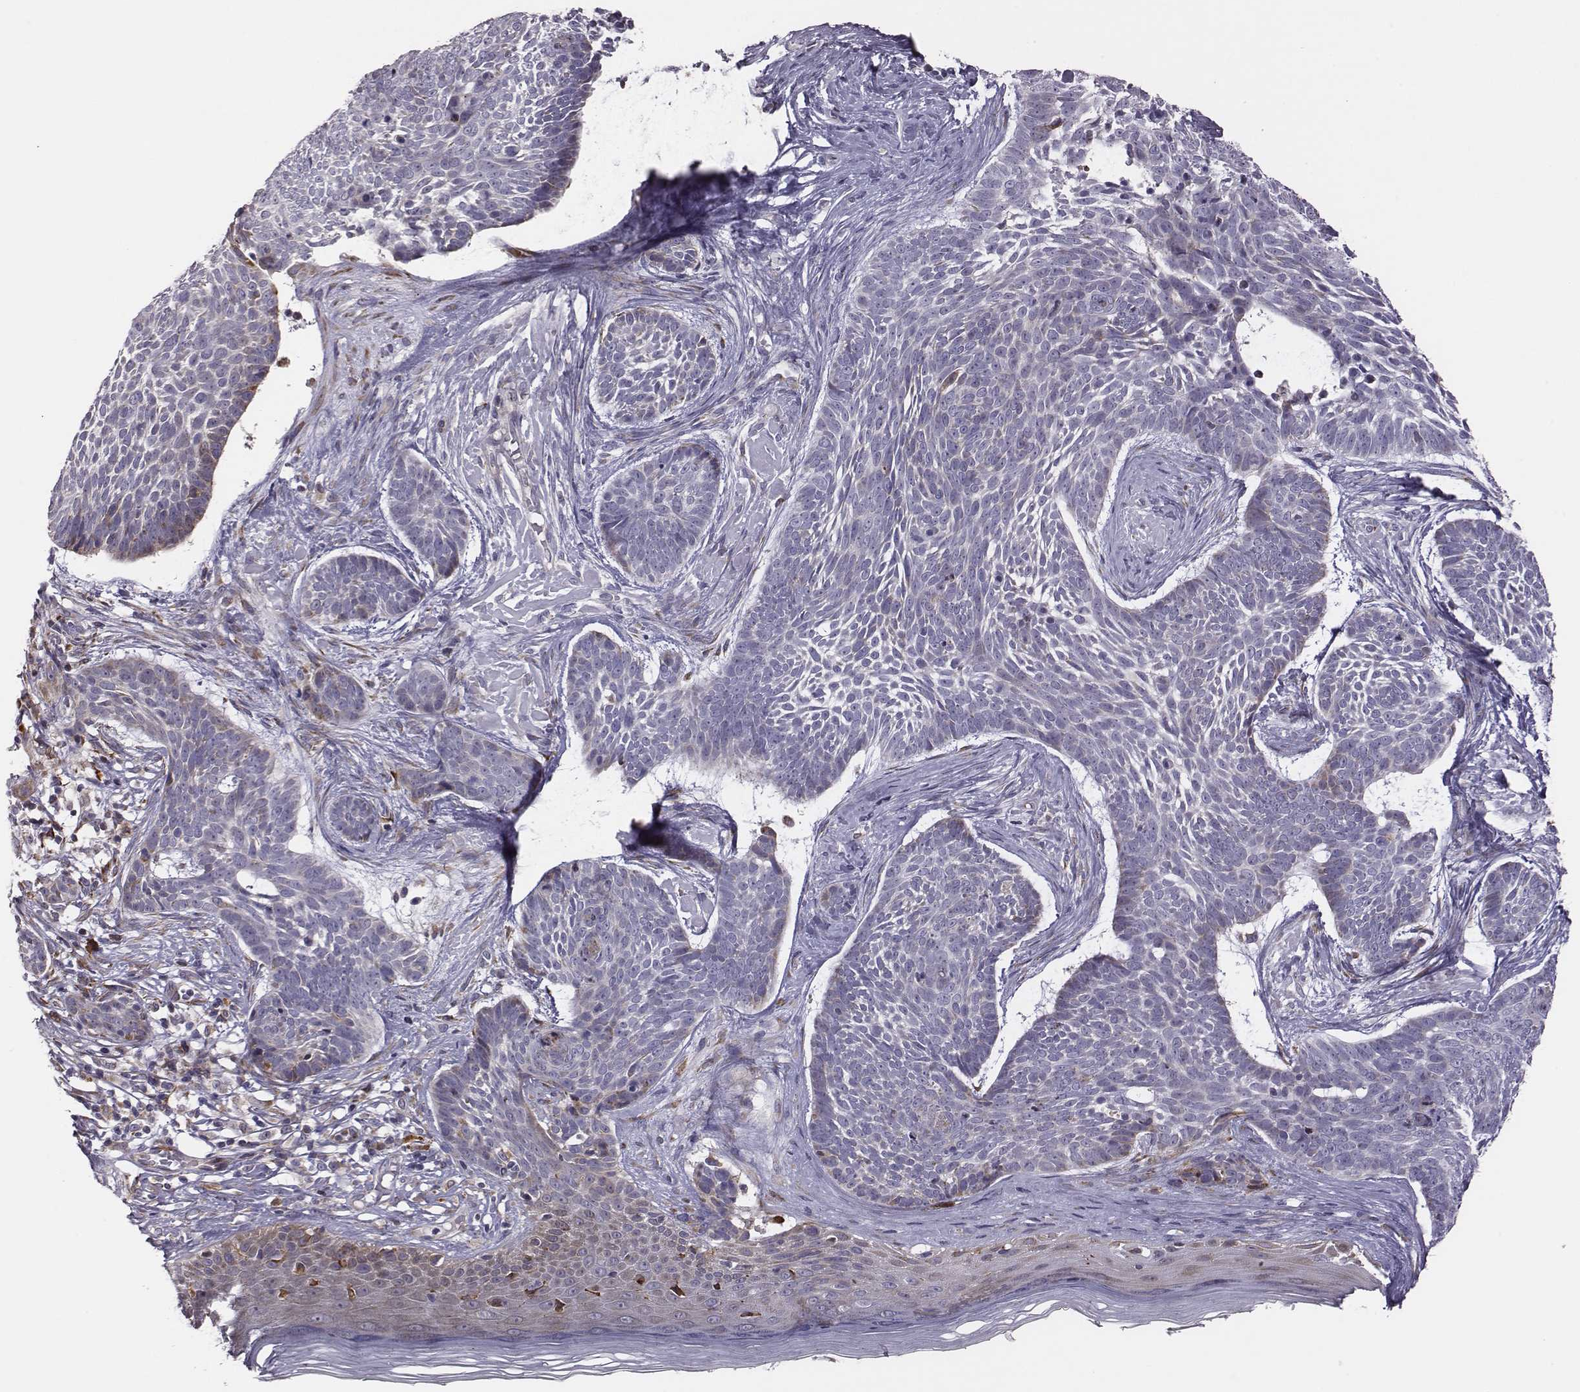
{"staining": {"intensity": "moderate", "quantity": "<25%", "location": "cytoplasmic/membranous"}, "tissue": "skin cancer", "cell_type": "Tumor cells", "image_type": "cancer", "snomed": [{"axis": "morphology", "description": "Basal cell carcinoma"}, {"axis": "topography", "description": "Skin"}], "caption": "Skin cancer (basal cell carcinoma) was stained to show a protein in brown. There is low levels of moderate cytoplasmic/membranous expression in approximately <25% of tumor cells. (DAB IHC, brown staining for protein, blue staining for nuclei).", "gene": "SELENOI", "patient": {"sex": "male", "age": 85}}